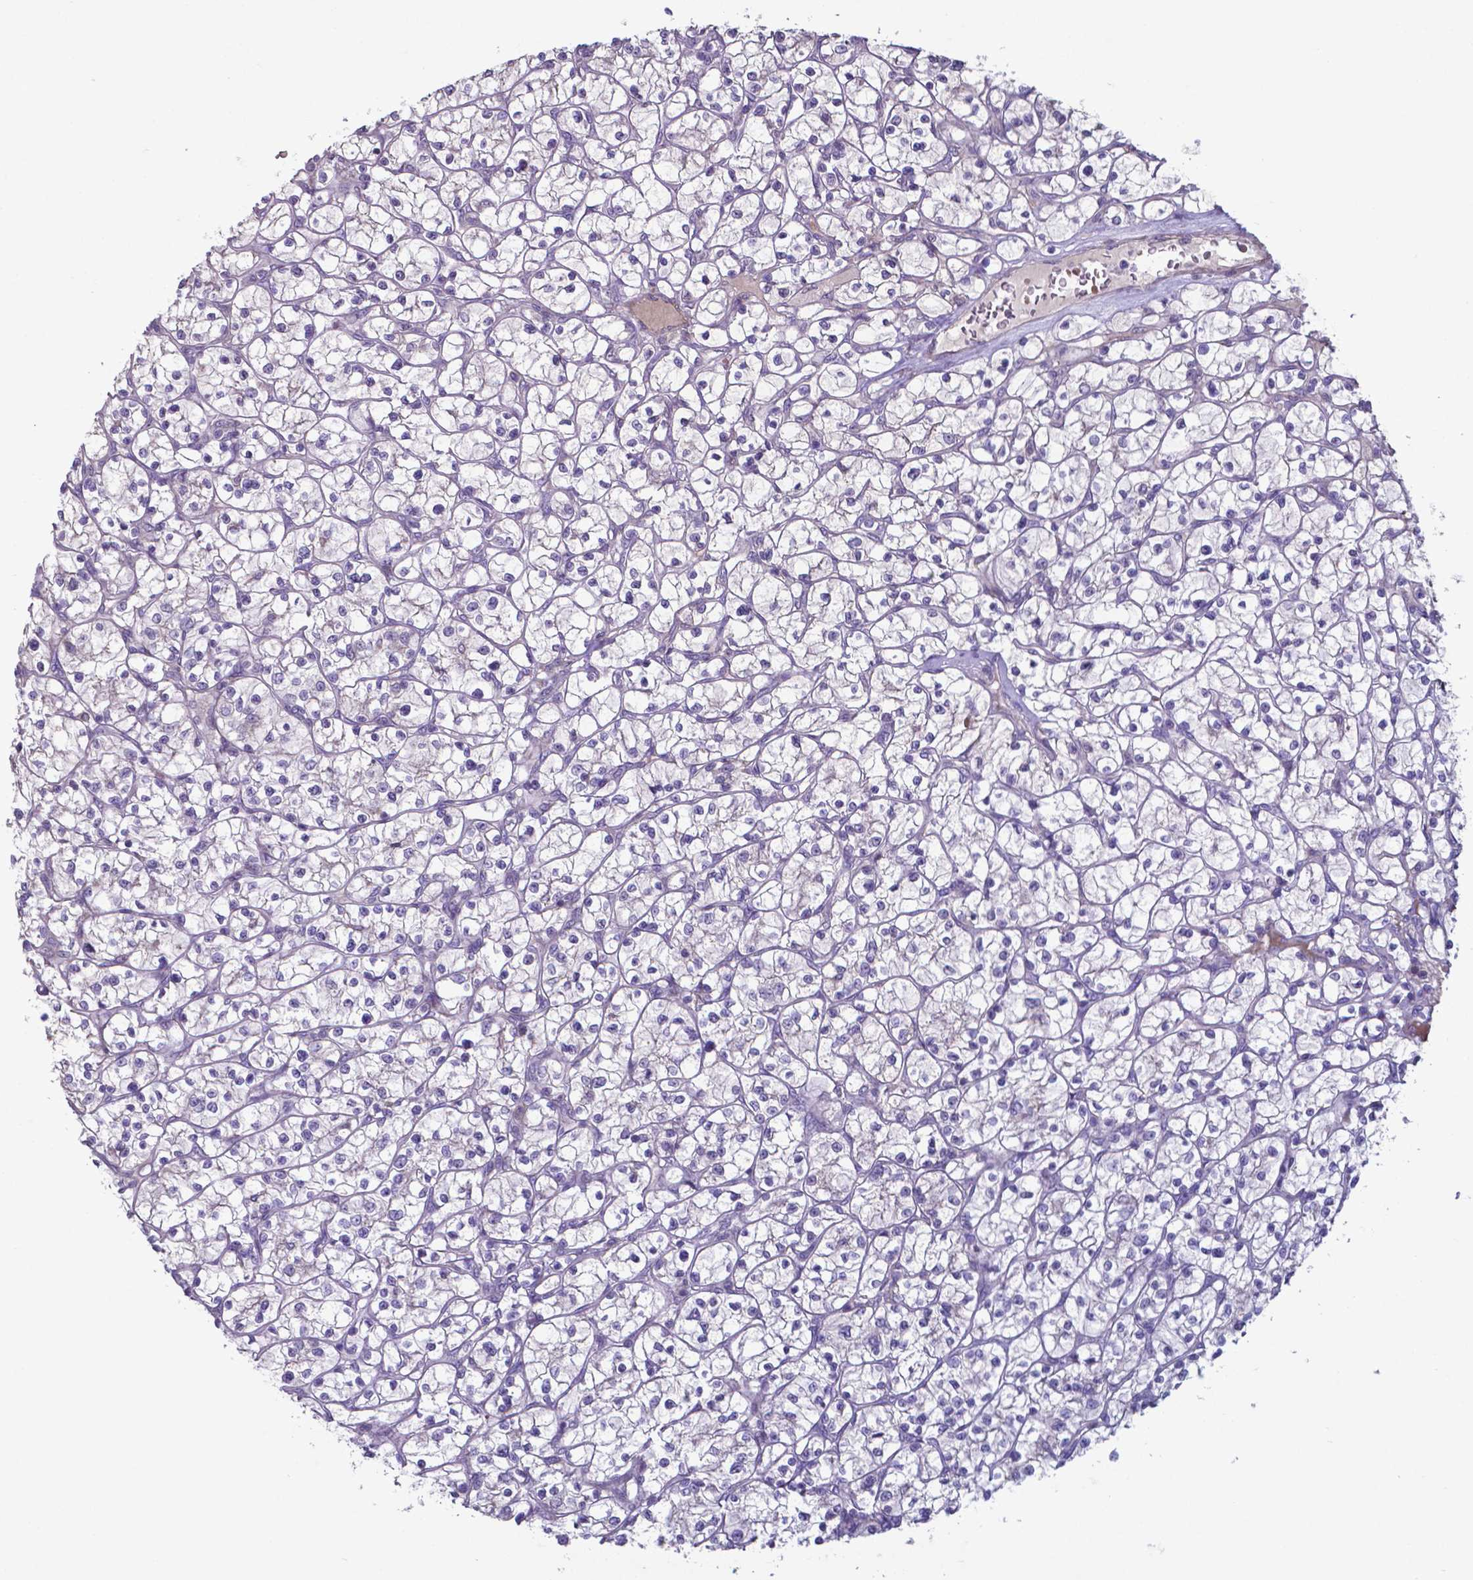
{"staining": {"intensity": "negative", "quantity": "none", "location": "none"}, "tissue": "renal cancer", "cell_type": "Tumor cells", "image_type": "cancer", "snomed": [{"axis": "morphology", "description": "Adenocarcinoma, NOS"}, {"axis": "topography", "description": "Kidney"}], "caption": "Tumor cells are negative for brown protein staining in renal cancer (adenocarcinoma).", "gene": "TYRO3", "patient": {"sex": "female", "age": 64}}